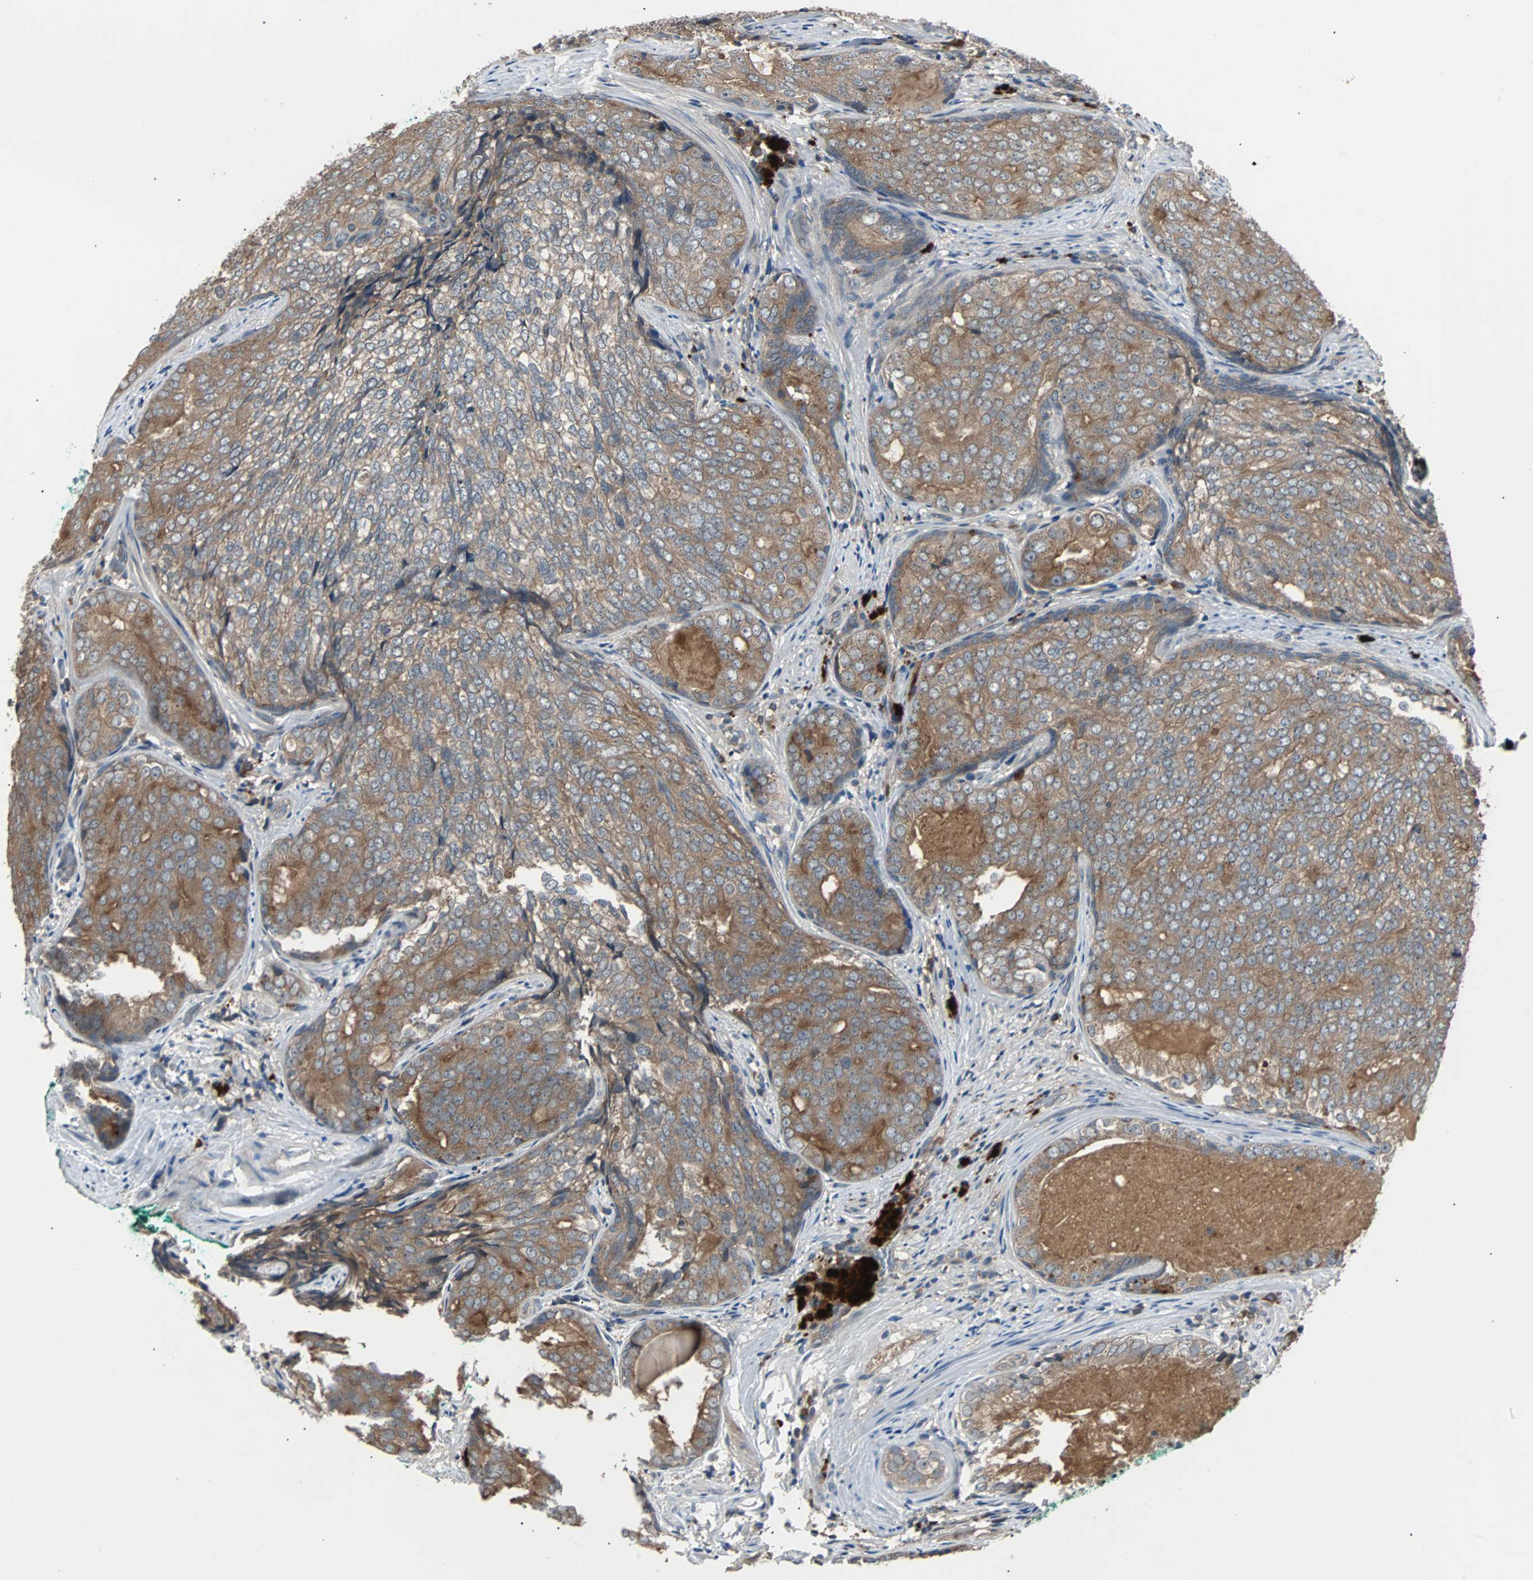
{"staining": {"intensity": "moderate", "quantity": ">75%", "location": "cytoplasmic/membranous"}, "tissue": "prostate cancer", "cell_type": "Tumor cells", "image_type": "cancer", "snomed": [{"axis": "morphology", "description": "Adenocarcinoma, High grade"}, {"axis": "topography", "description": "Prostate"}], "caption": "Immunohistochemical staining of human prostate cancer reveals moderate cytoplasmic/membranous protein expression in about >75% of tumor cells.", "gene": "ARF1", "patient": {"sex": "male", "age": 66}}